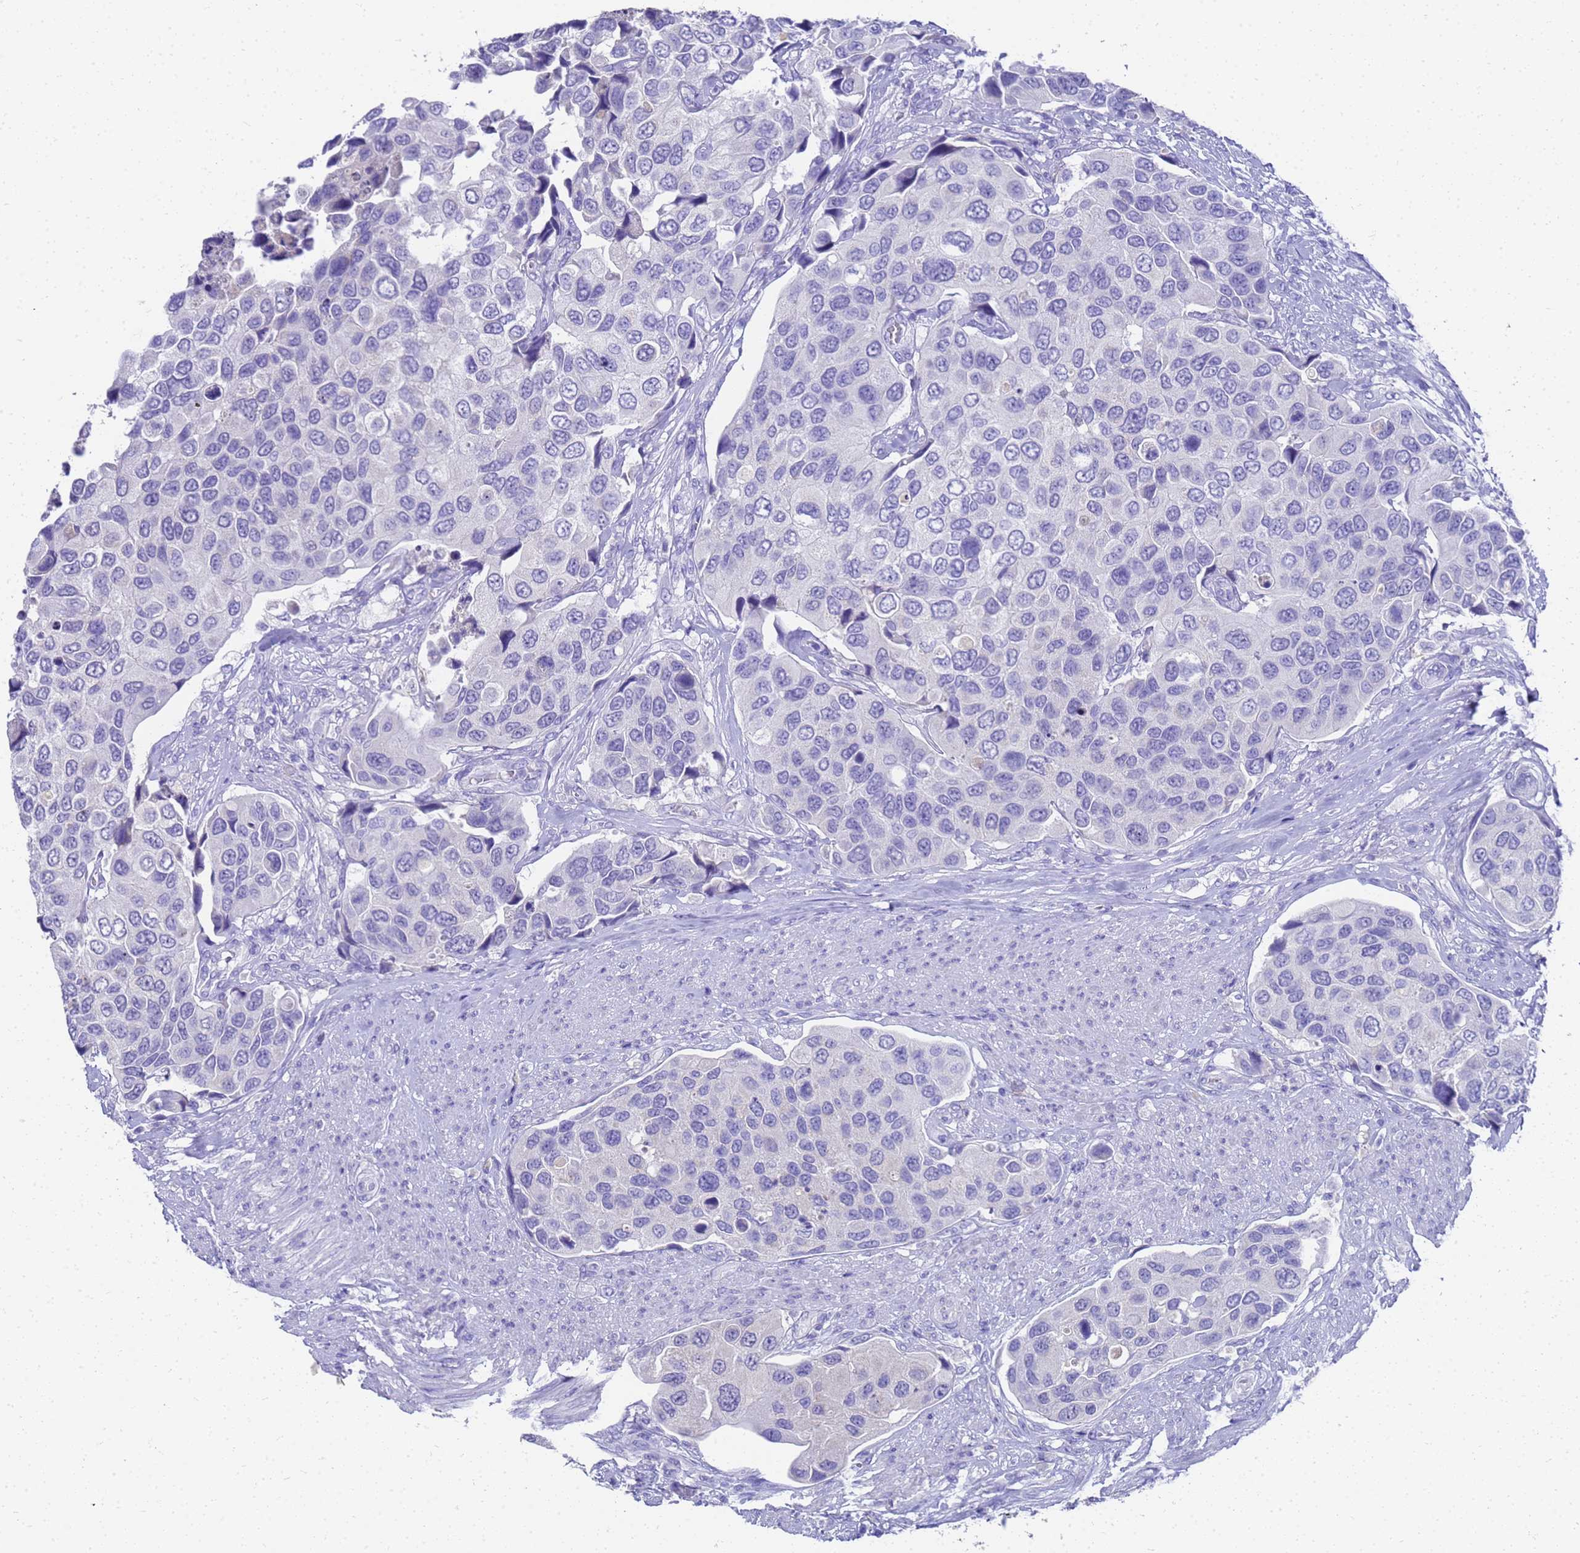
{"staining": {"intensity": "negative", "quantity": "none", "location": "none"}, "tissue": "urothelial cancer", "cell_type": "Tumor cells", "image_type": "cancer", "snomed": [{"axis": "morphology", "description": "Urothelial carcinoma, High grade"}, {"axis": "topography", "description": "Urinary bladder"}], "caption": "Tumor cells show no significant protein positivity in high-grade urothelial carcinoma.", "gene": "MS4A13", "patient": {"sex": "male", "age": 74}}